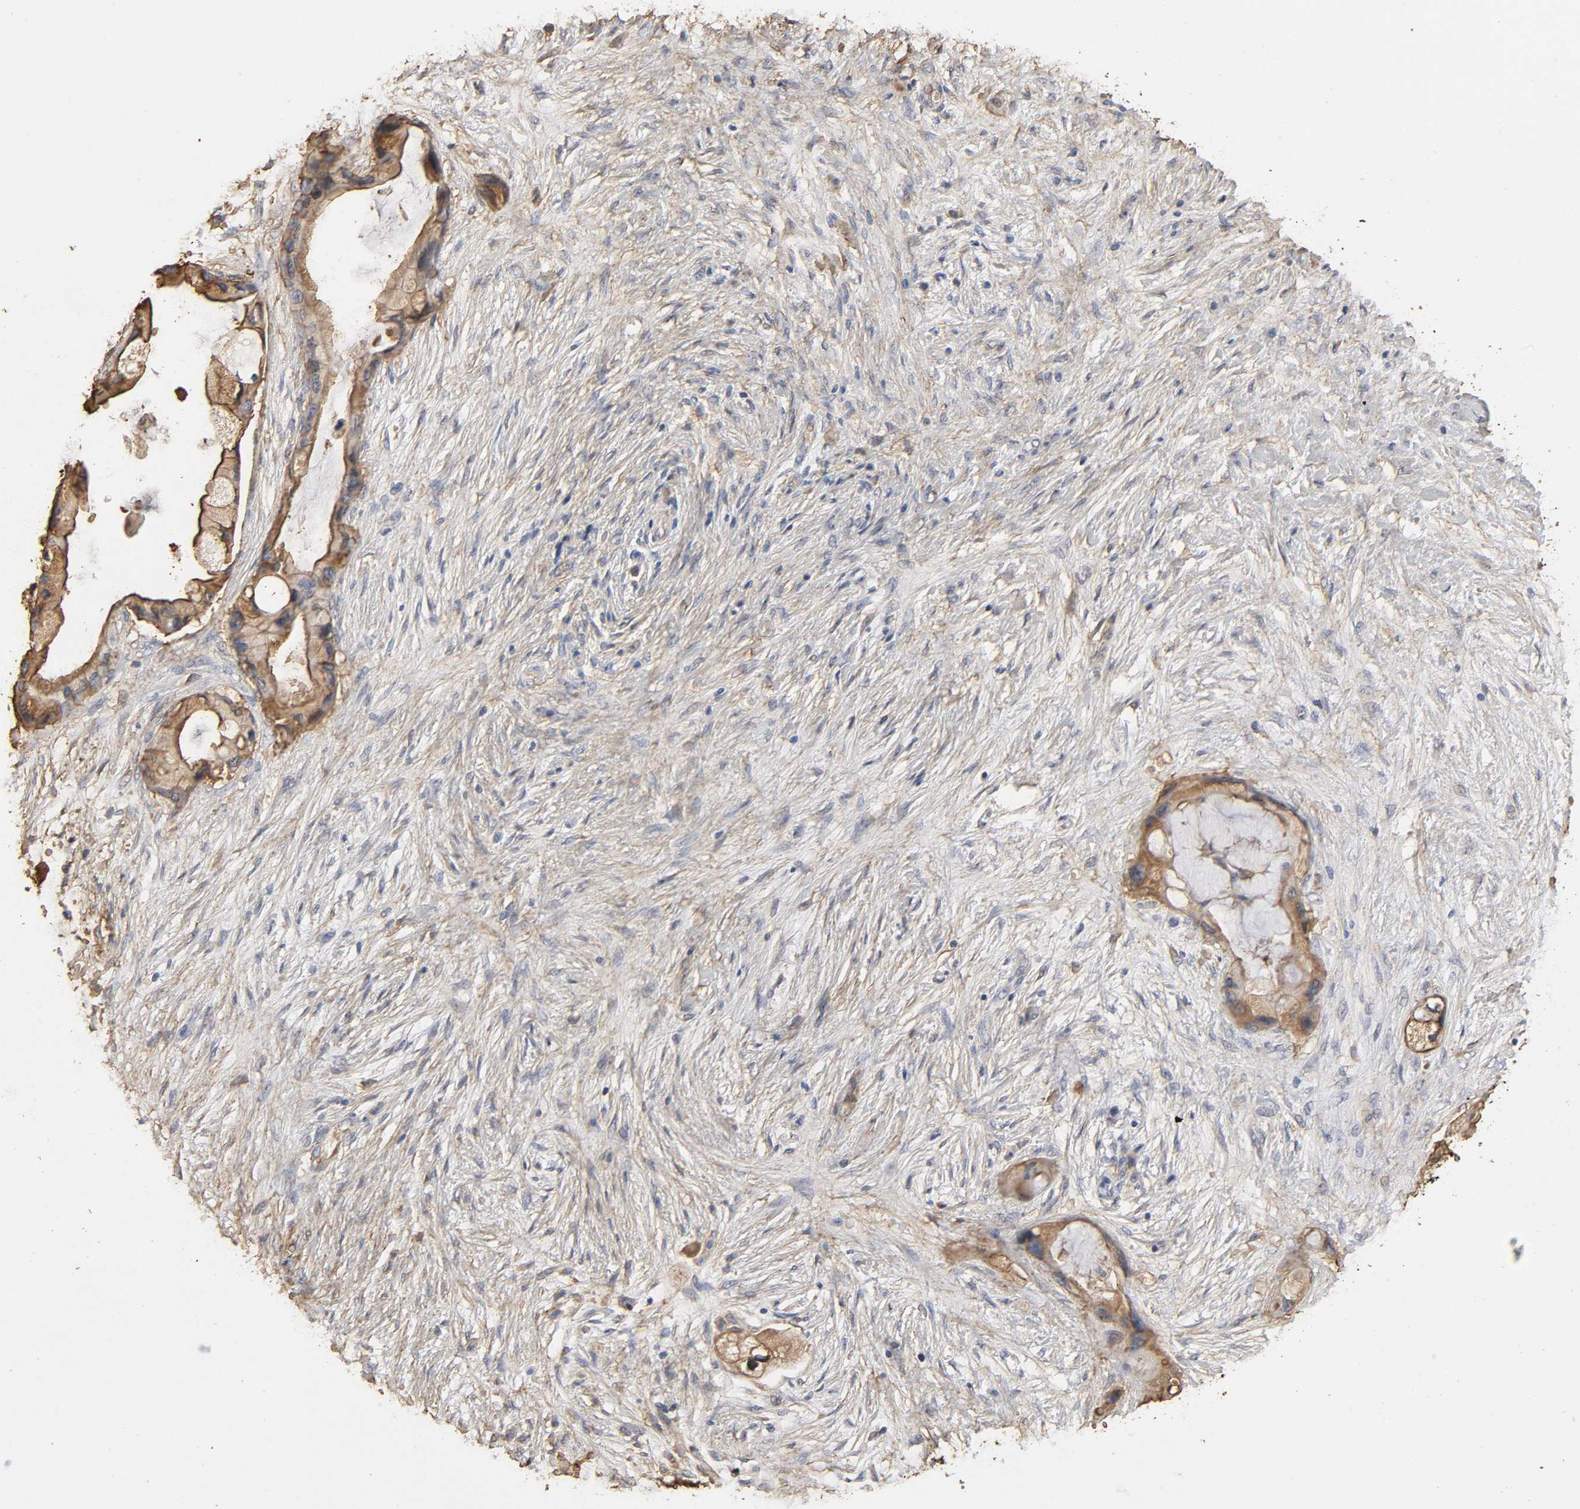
{"staining": {"intensity": "moderate", "quantity": ">75%", "location": "cytoplasmic/membranous"}, "tissue": "pancreatic cancer", "cell_type": "Tumor cells", "image_type": "cancer", "snomed": [{"axis": "morphology", "description": "Adenocarcinoma, NOS"}, {"axis": "topography", "description": "Pancreas"}], "caption": "Protein expression by IHC displays moderate cytoplasmic/membranous expression in approximately >75% of tumor cells in pancreatic cancer. (DAB (3,3'-diaminobenzidine) IHC with brightfield microscopy, high magnification).", "gene": "ANXA2", "patient": {"sex": "female", "age": 59}}